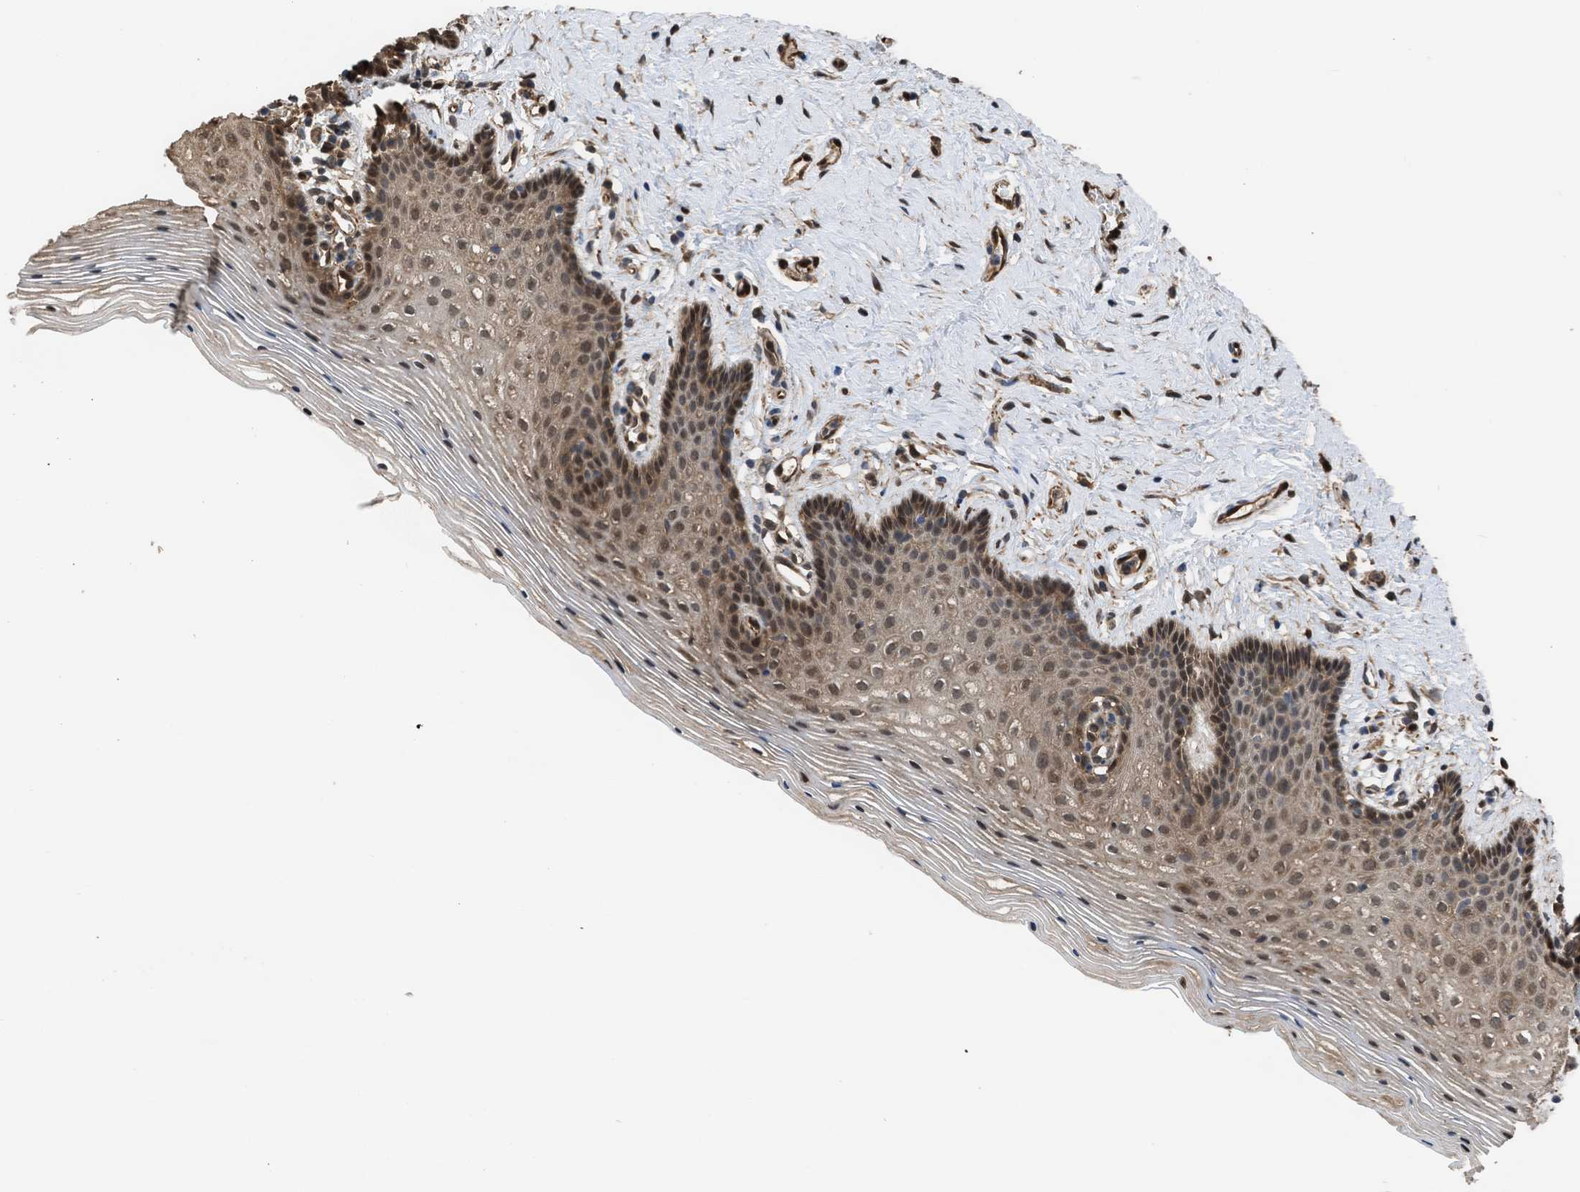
{"staining": {"intensity": "moderate", "quantity": ">75%", "location": "cytoplasmic/membranous,nuclear"}, "tissue": "vagina", "cell_type": "Squamous epithelial cells", "image_type": "normal", "snomed": [{"axis": "morphology", "description": "Normal tissue, NOS"}, {"axis": "topography", "description": "Vagina"}], "caption": "Protein analysis of normal vagina exhibits moderate cytoplasmic/membranous,nuclear positivity in about >75% of squamous epithelial cells.", "gene": "YWHAG", "patient": {"sex": "female", "age": 32}}